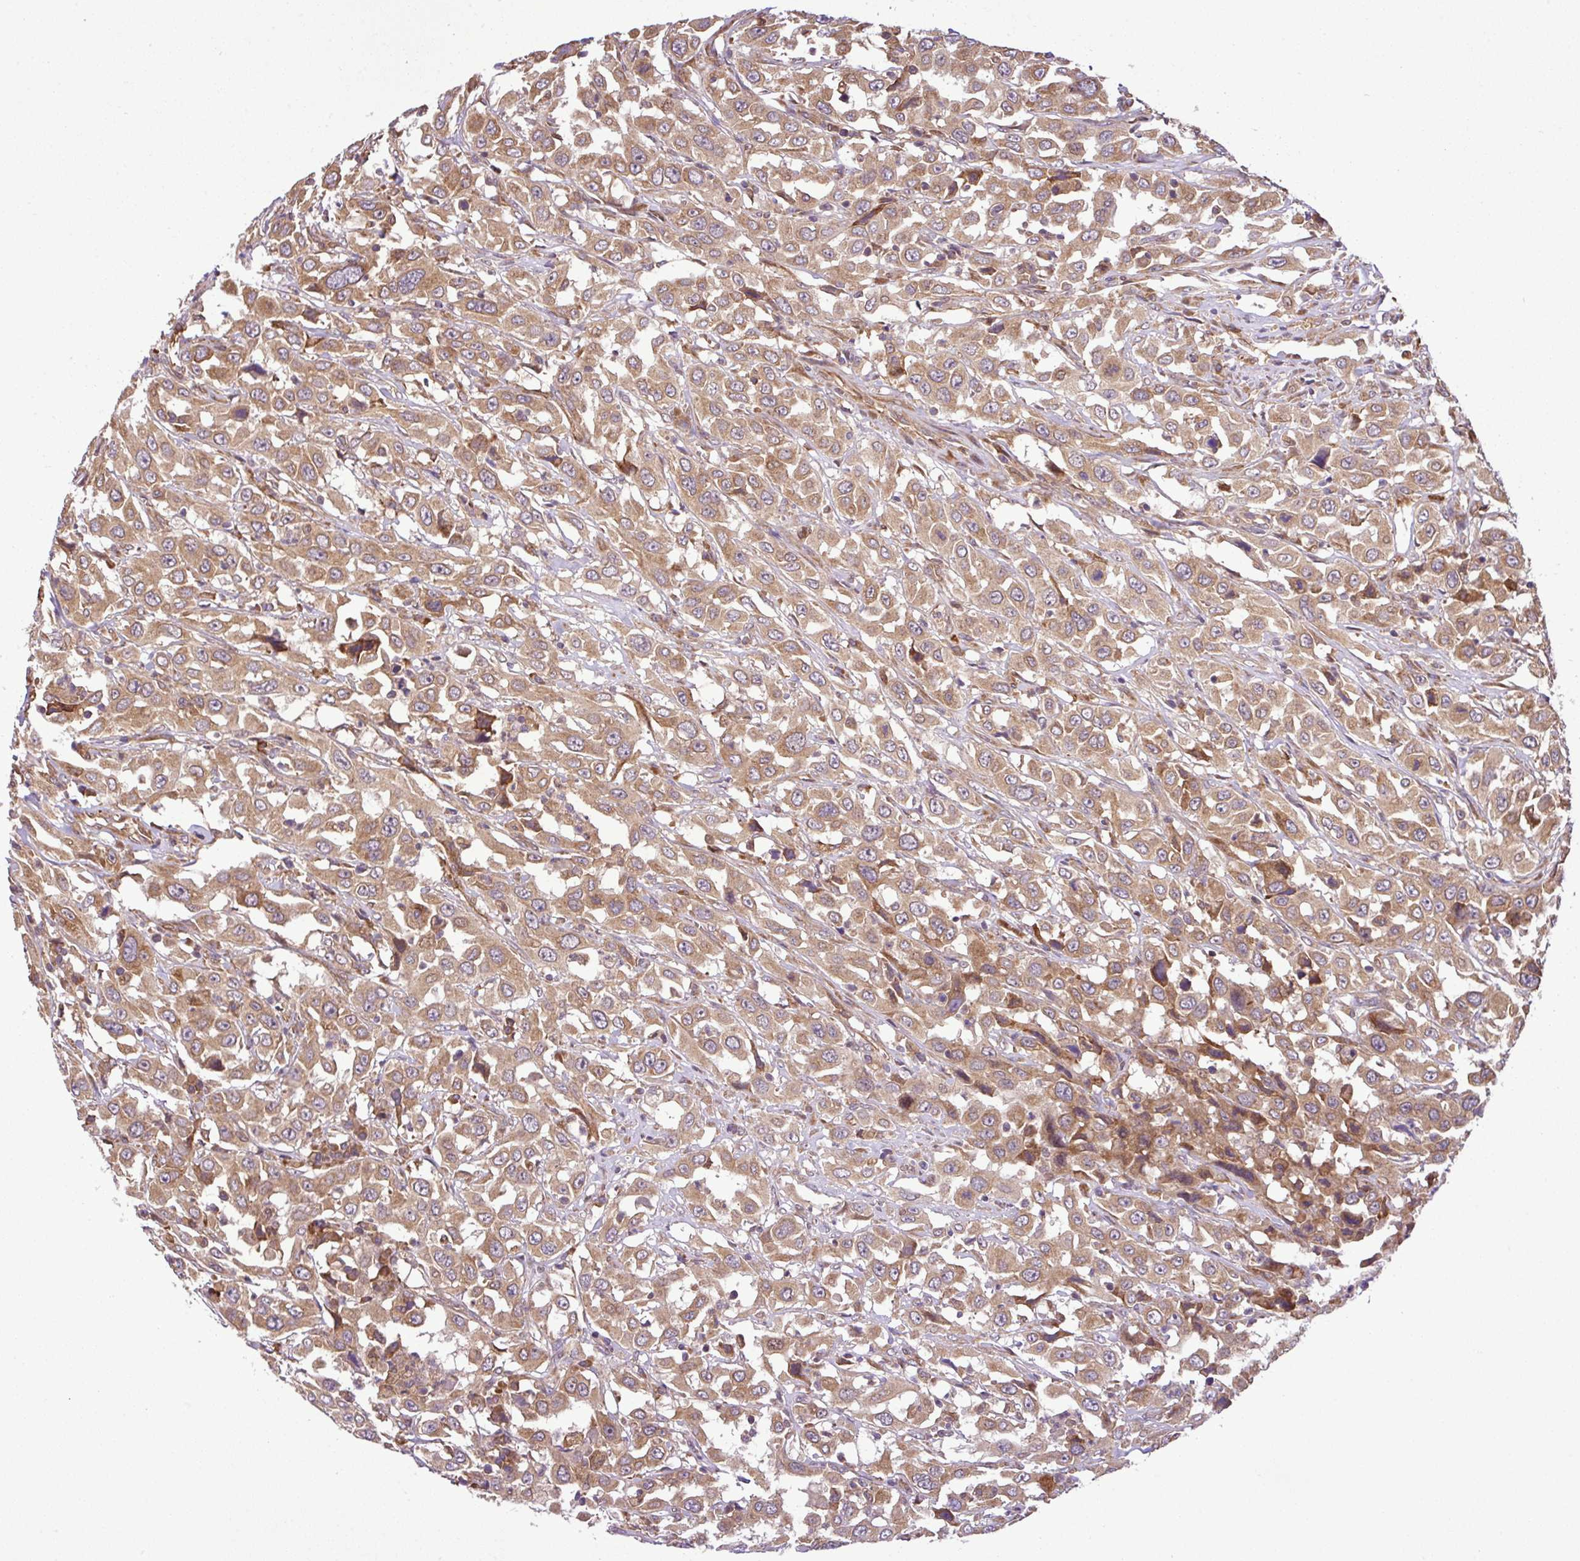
{"staining": {"intensity": "moderate", "quantity": ">75%", "location": "cytoplasmic/membranous"}, "tissue": "urothelial cancer", "cell_type": "Tumor cells", "image_type": "cancer", "snomed": [{"axis": "morphology", "description": "Urothelial carcinoma, High grade"}, {"axis": "topography", "description": "Urinary bladder"}], "caption": "Immunohistochemical staining of urothelial cancer shows medium levels of moderate cytoplasmic/membranous protein positivity in approximately >75% of tumor cells. (brown staining indicates protein expression, while blue staining denotes nuclei).", "gene": "DLGAP4", "patient": {"sex": "male", "age": 61}}